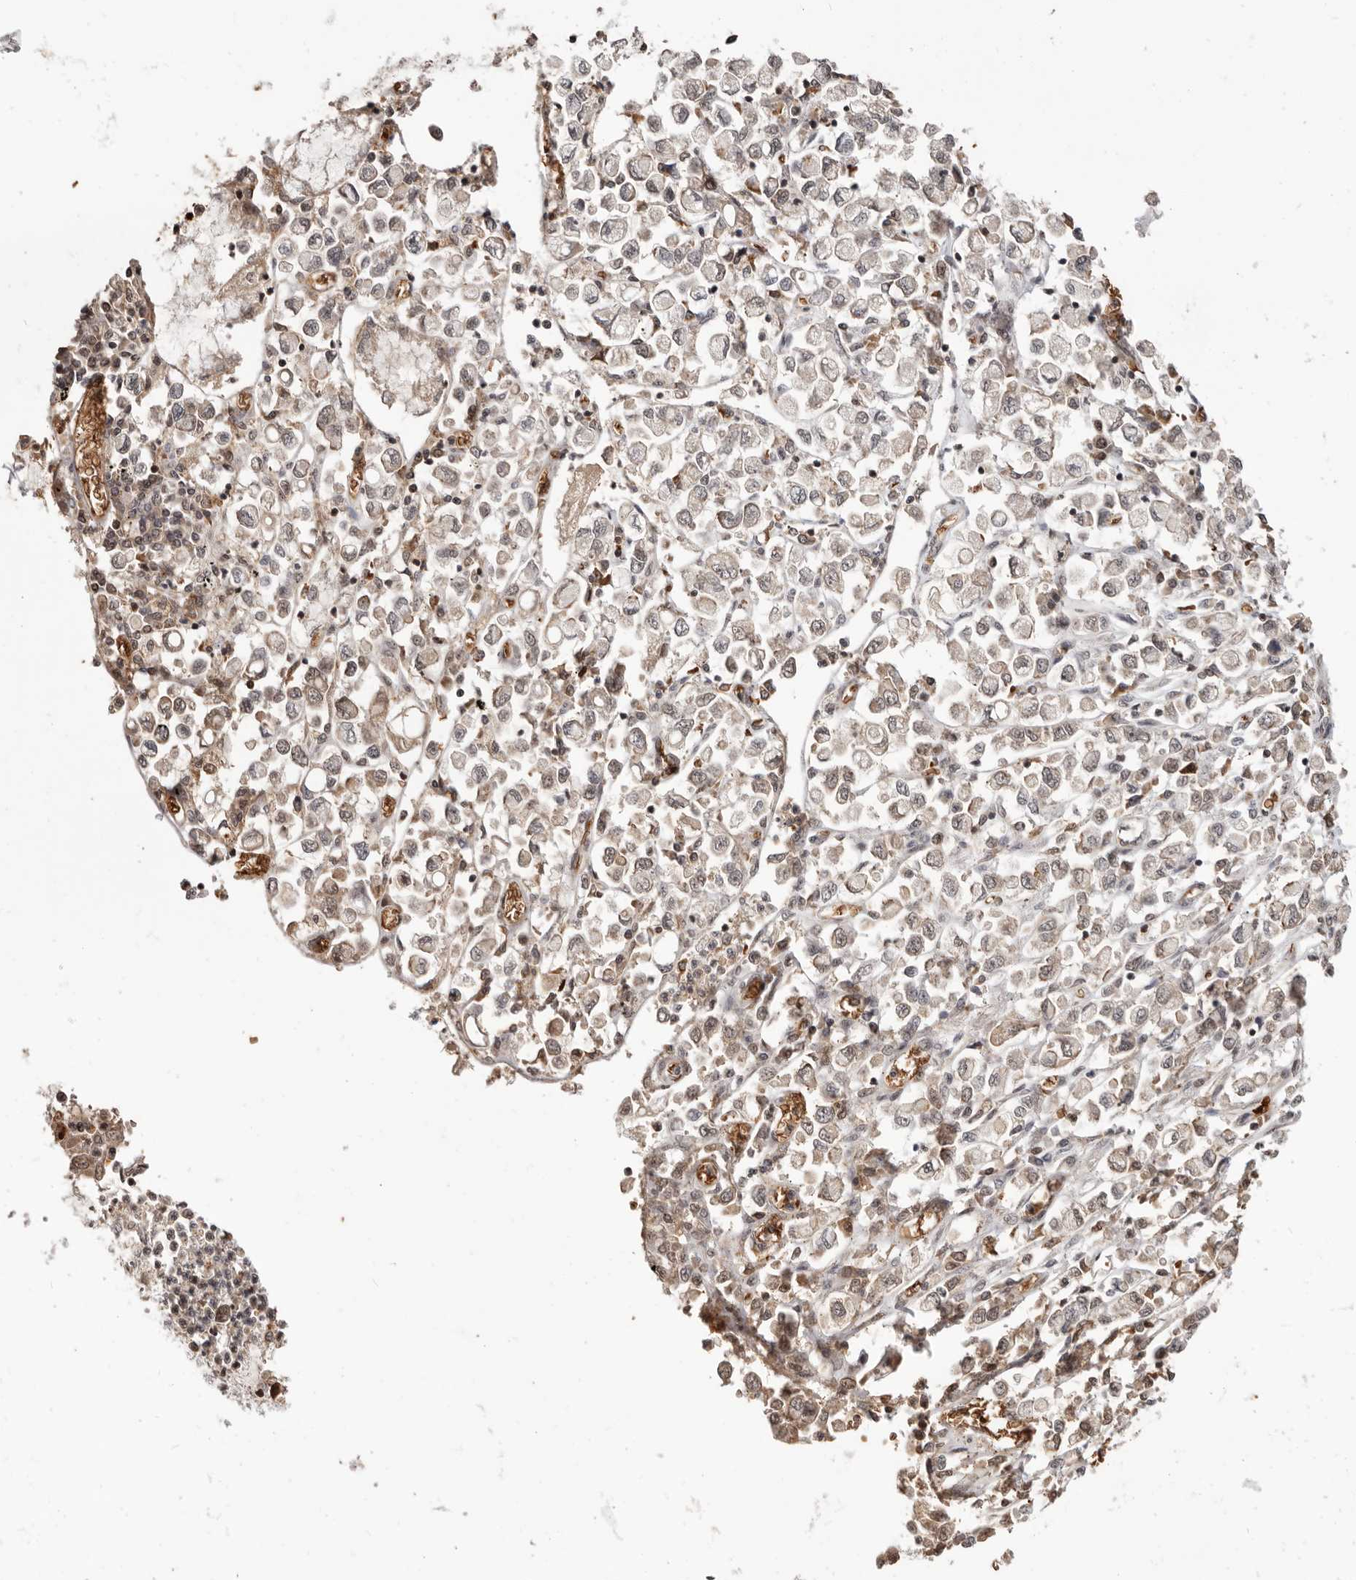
{"staining": {"intensity": "weak", "quantity": "<25%", "location": "cytoplasmic/membranous,nuclear"}, "tissue": "stomach cancer", "cell_type": "Tumor cells", "image_type": "cancer", "snomed": [{"axis": "morphology", "description": "Adenocarcinoma, NOS"}, {"axis": "topography", "description": "Stomach"}], "caption": "Tumor cells are negative for brown protein staining in adenocarcinoma (stomach).", "gene": "NCOA3", "patient": {"sex": "female", "age": 76}}